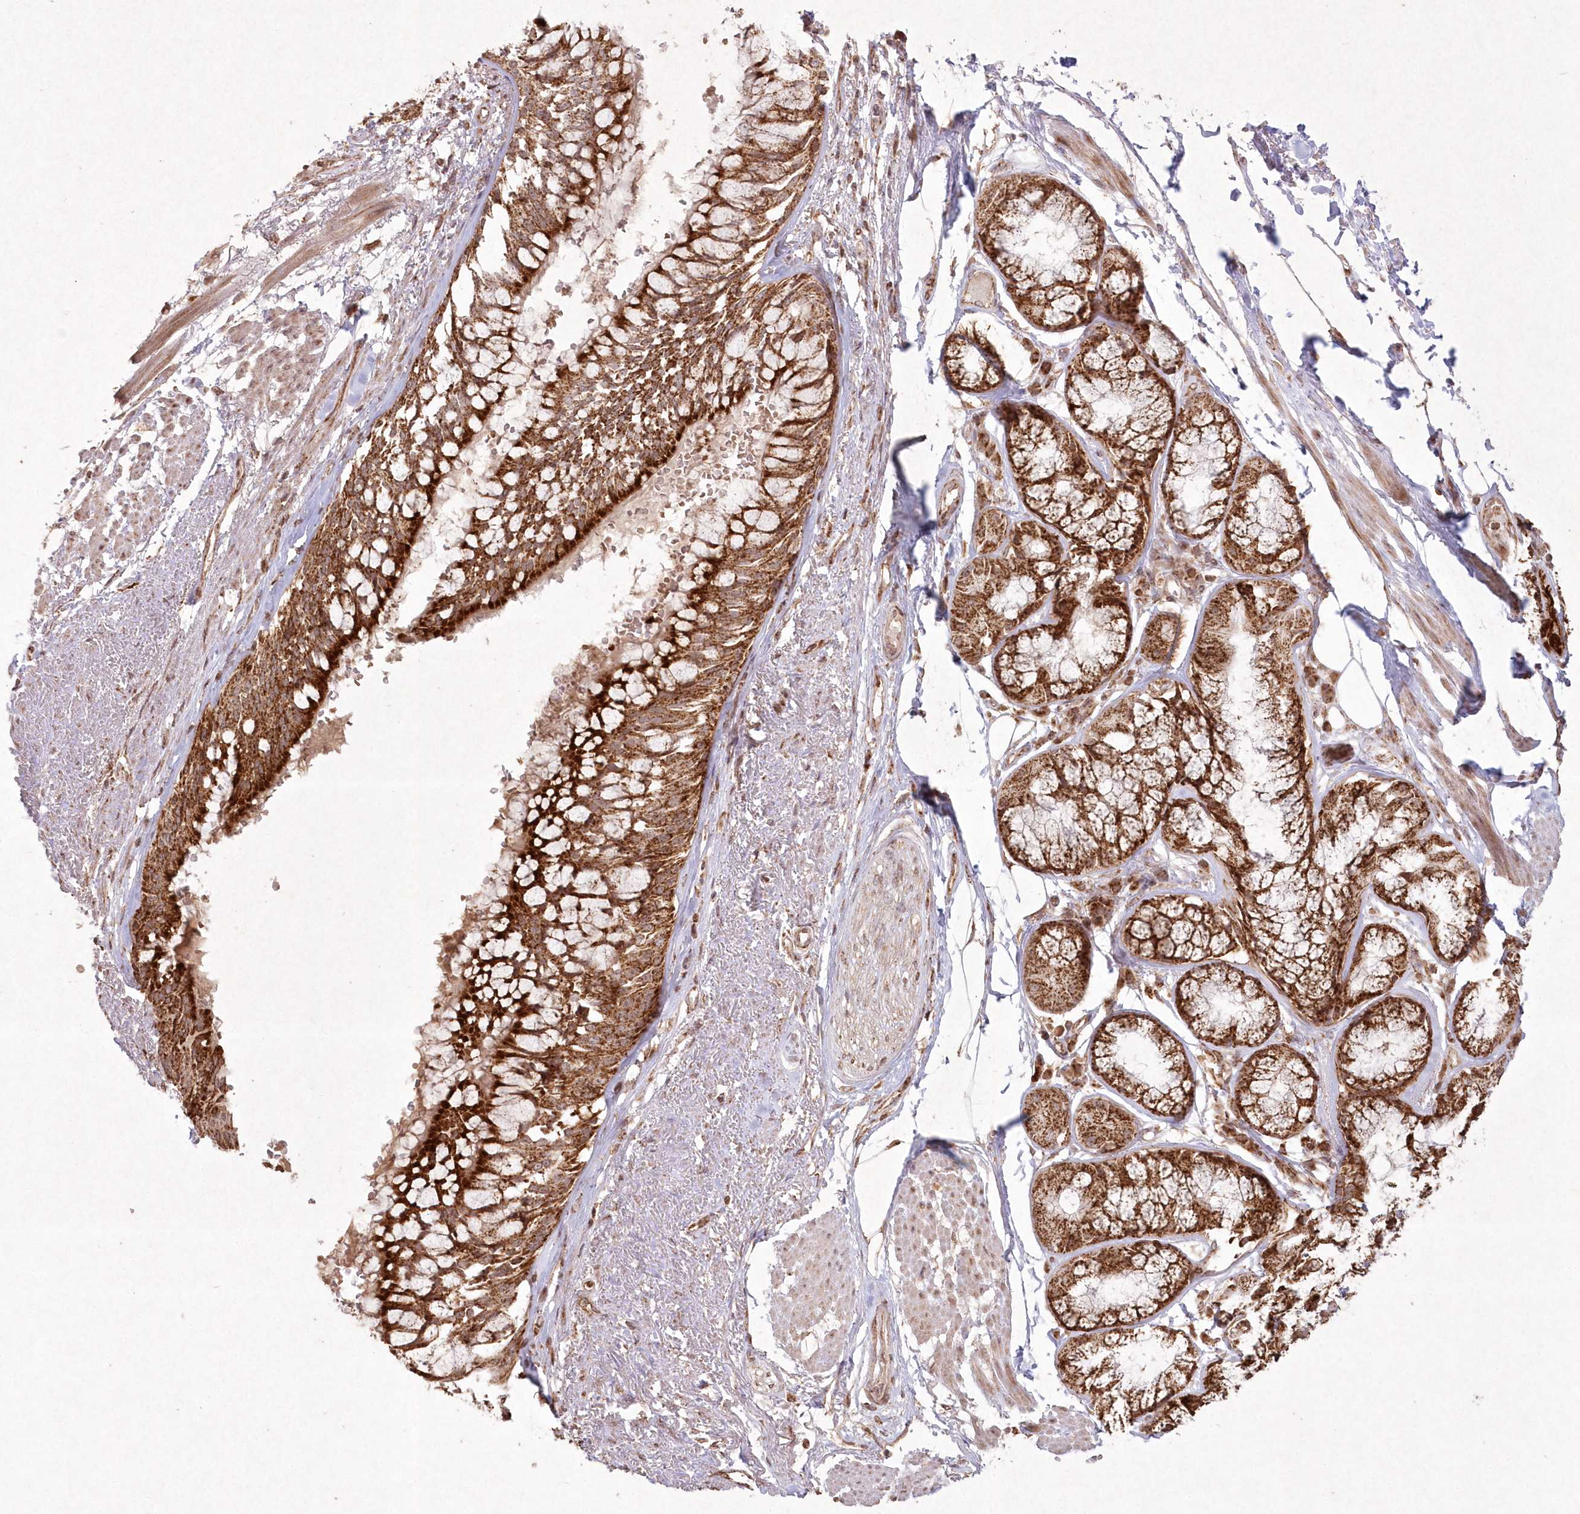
{"staining": {"intensity": "moderate", "quantity": ">75%", "location": "cytoplasmic/membranous,nuclear"}, "tissue": "adipose tissue", "cell_type": "Adipocytes", "image_type": "normal", "snomed": [{"axis": "morphology", "description": "Normal tissue, NOS"}, {"axis": "topography", "description": "Bronchus"}], "caption": "Immunohistochemistry image of normal adipose tissue: human adipose tissue stained using IHC demonstrates medium levels of moderate protein expression localized specifically in the cytoplasmic/membranous,nuclear of adipocytes, appearing as a cytoplasmic/membranous,nuclear brown color.", "gene": "LRPPRC", "patient": {"sex": "male", "age": 66}}